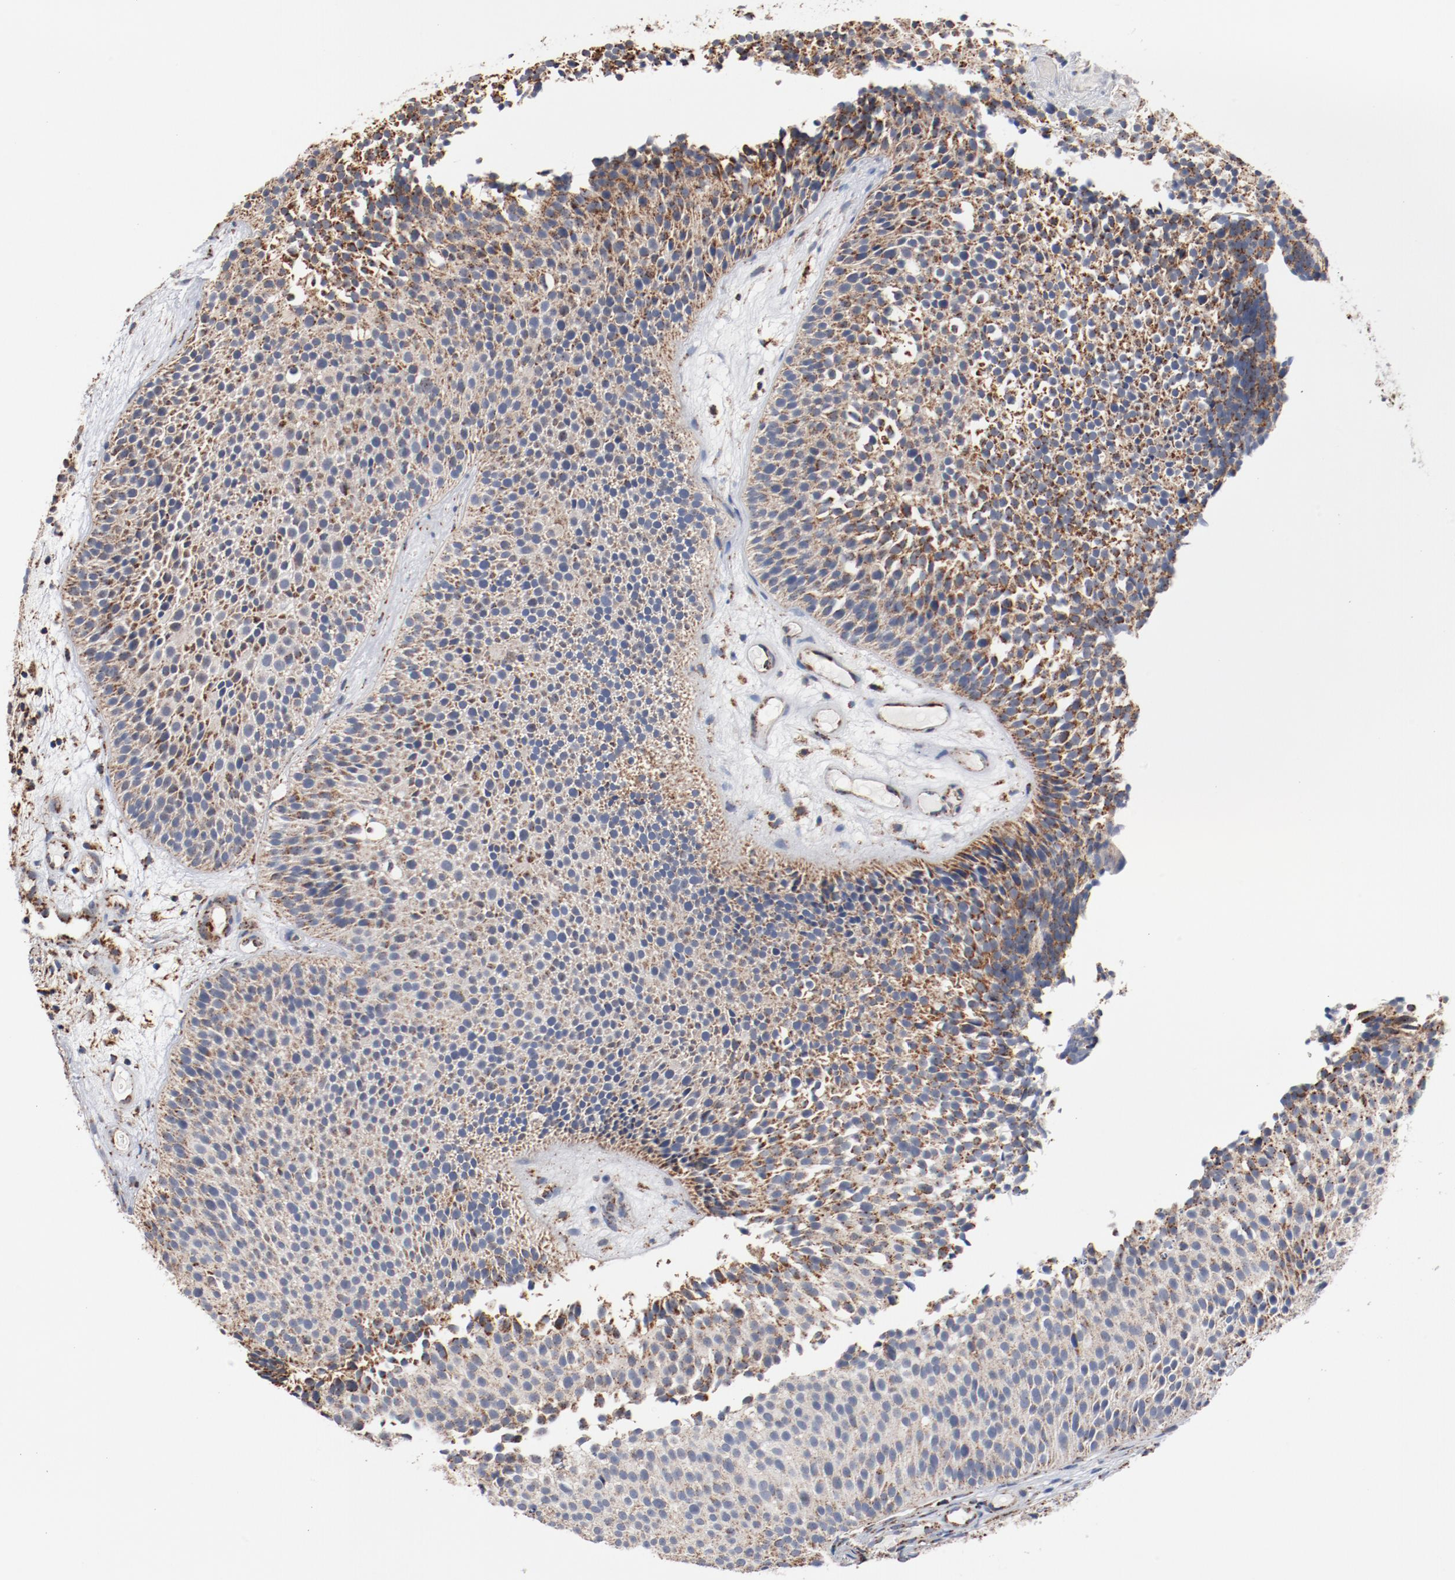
{"staining": {"intensity": "moderate", "quantity": "25%-75%", "location": "cytoplasmic/membranous"}, "tissue": "urothelial cancer", "cell_type": "Tumor cells", "image_type": "cancer", "snomed": [{"axis": "morphology", "description": "Urothelial carcinoma, Low grade"}, {"axis": "topography", "description": "Urinary bladder"}], "caption": "Immunohistochemical staining of human urothelial cancer reveals medium levels of moderate cytoplasmic/membranous protein expression in about 25%-75% of tumor cells.", "gene": "NDUFS4", "patient": {"sex": "male", "age": 85}}